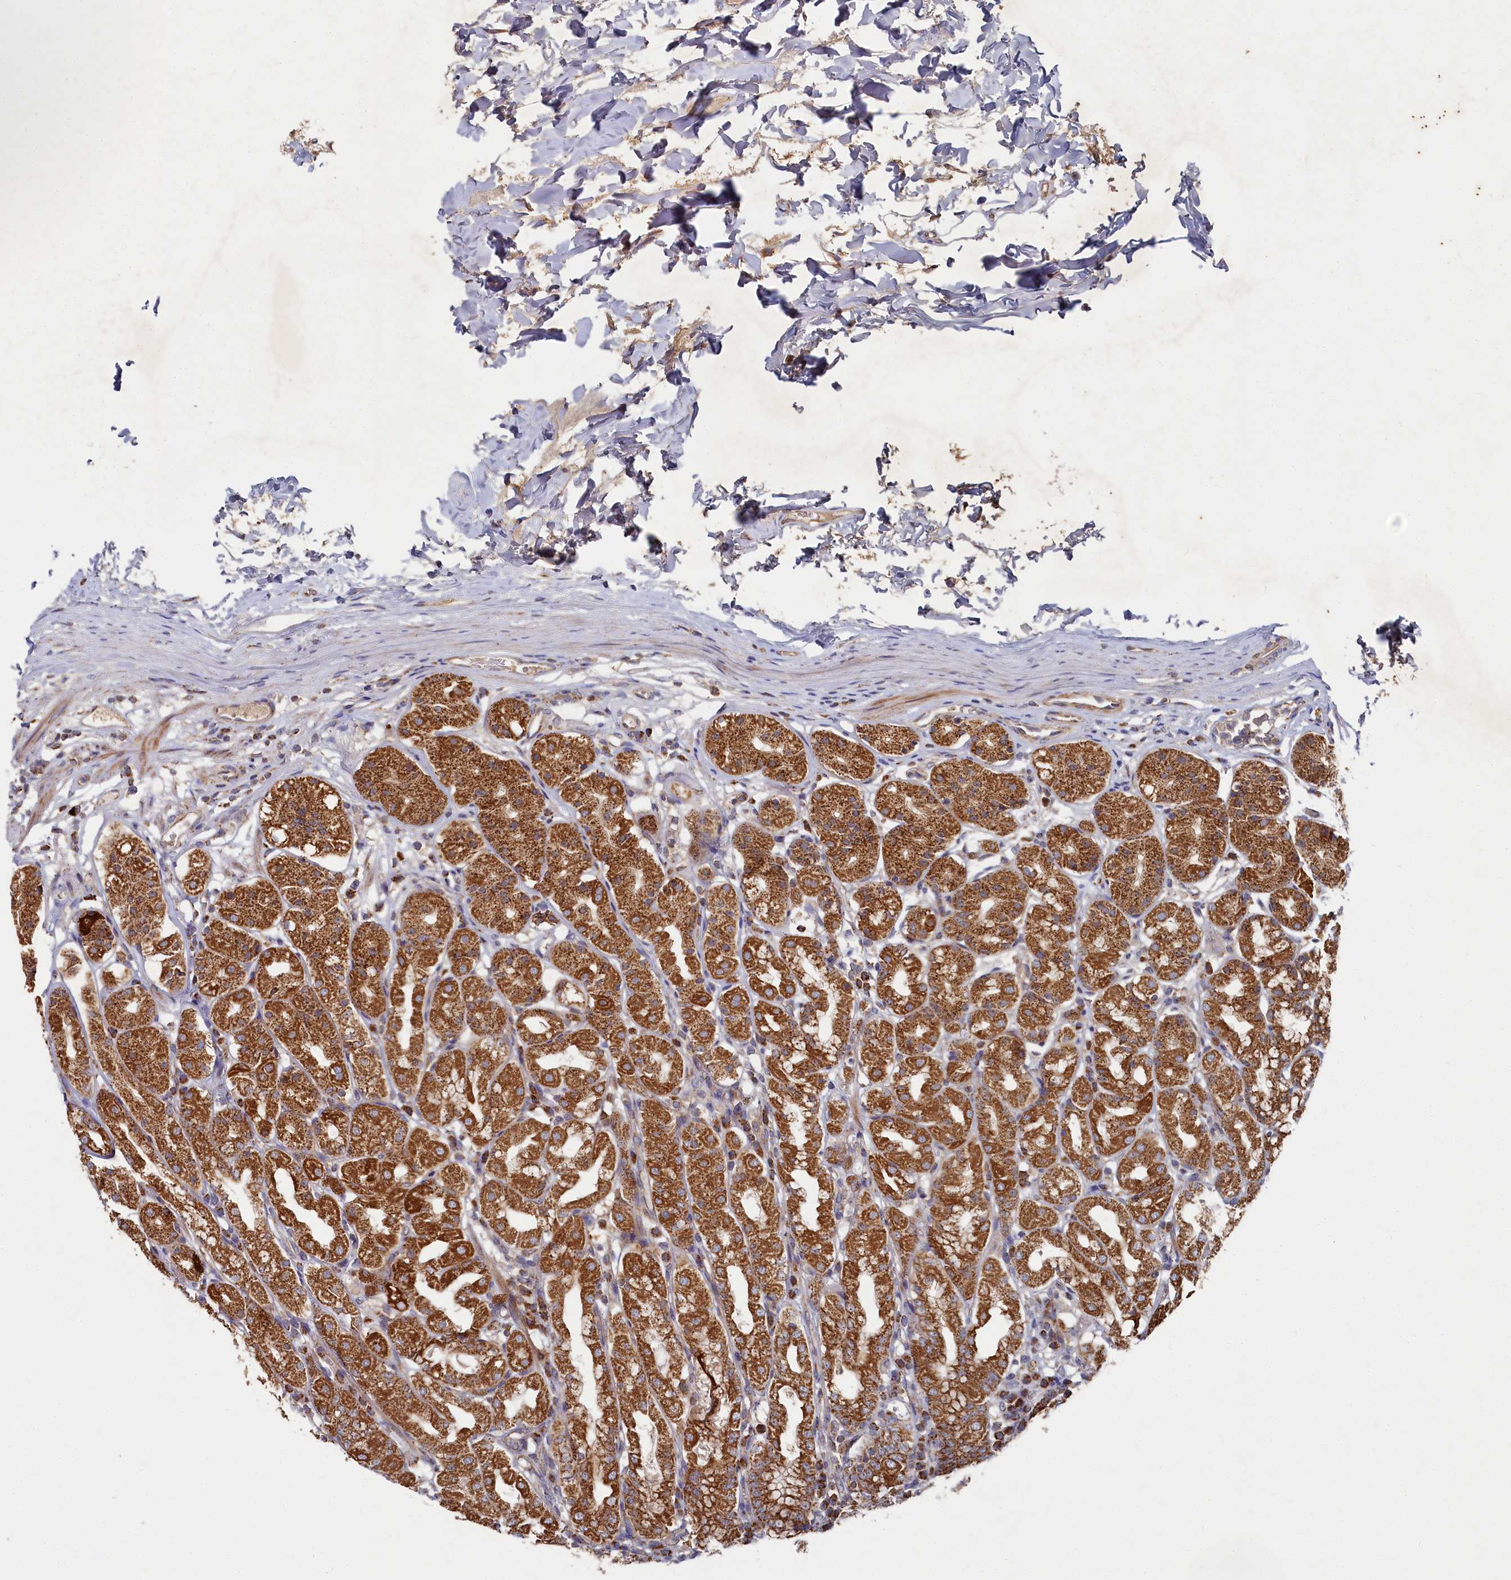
{"staining": {"intensity": "strong", "quantity": ">75%", "location": "cytoplasmic/membranous"}, "tissue": "stomach", "cell_type": "Glandular cells", "image_type": "normal", "snomed": [{"axis": "morphology", "description": "Normal tissue, NOS"}, {"axis": "topography", "description": "Stomach"}, {"axis": "topography", "description": "Stomach, lower"}], "caption": "High-power microscopy captured an immunohistochemistry (IHC) photomicrograph of unremarkable stomach, revealing strong cytoplasmic/membranous expression in approximately >75% of glandular cells.", "gene": "HAUS2", "patient": {"sex": "female", "age": 56}}